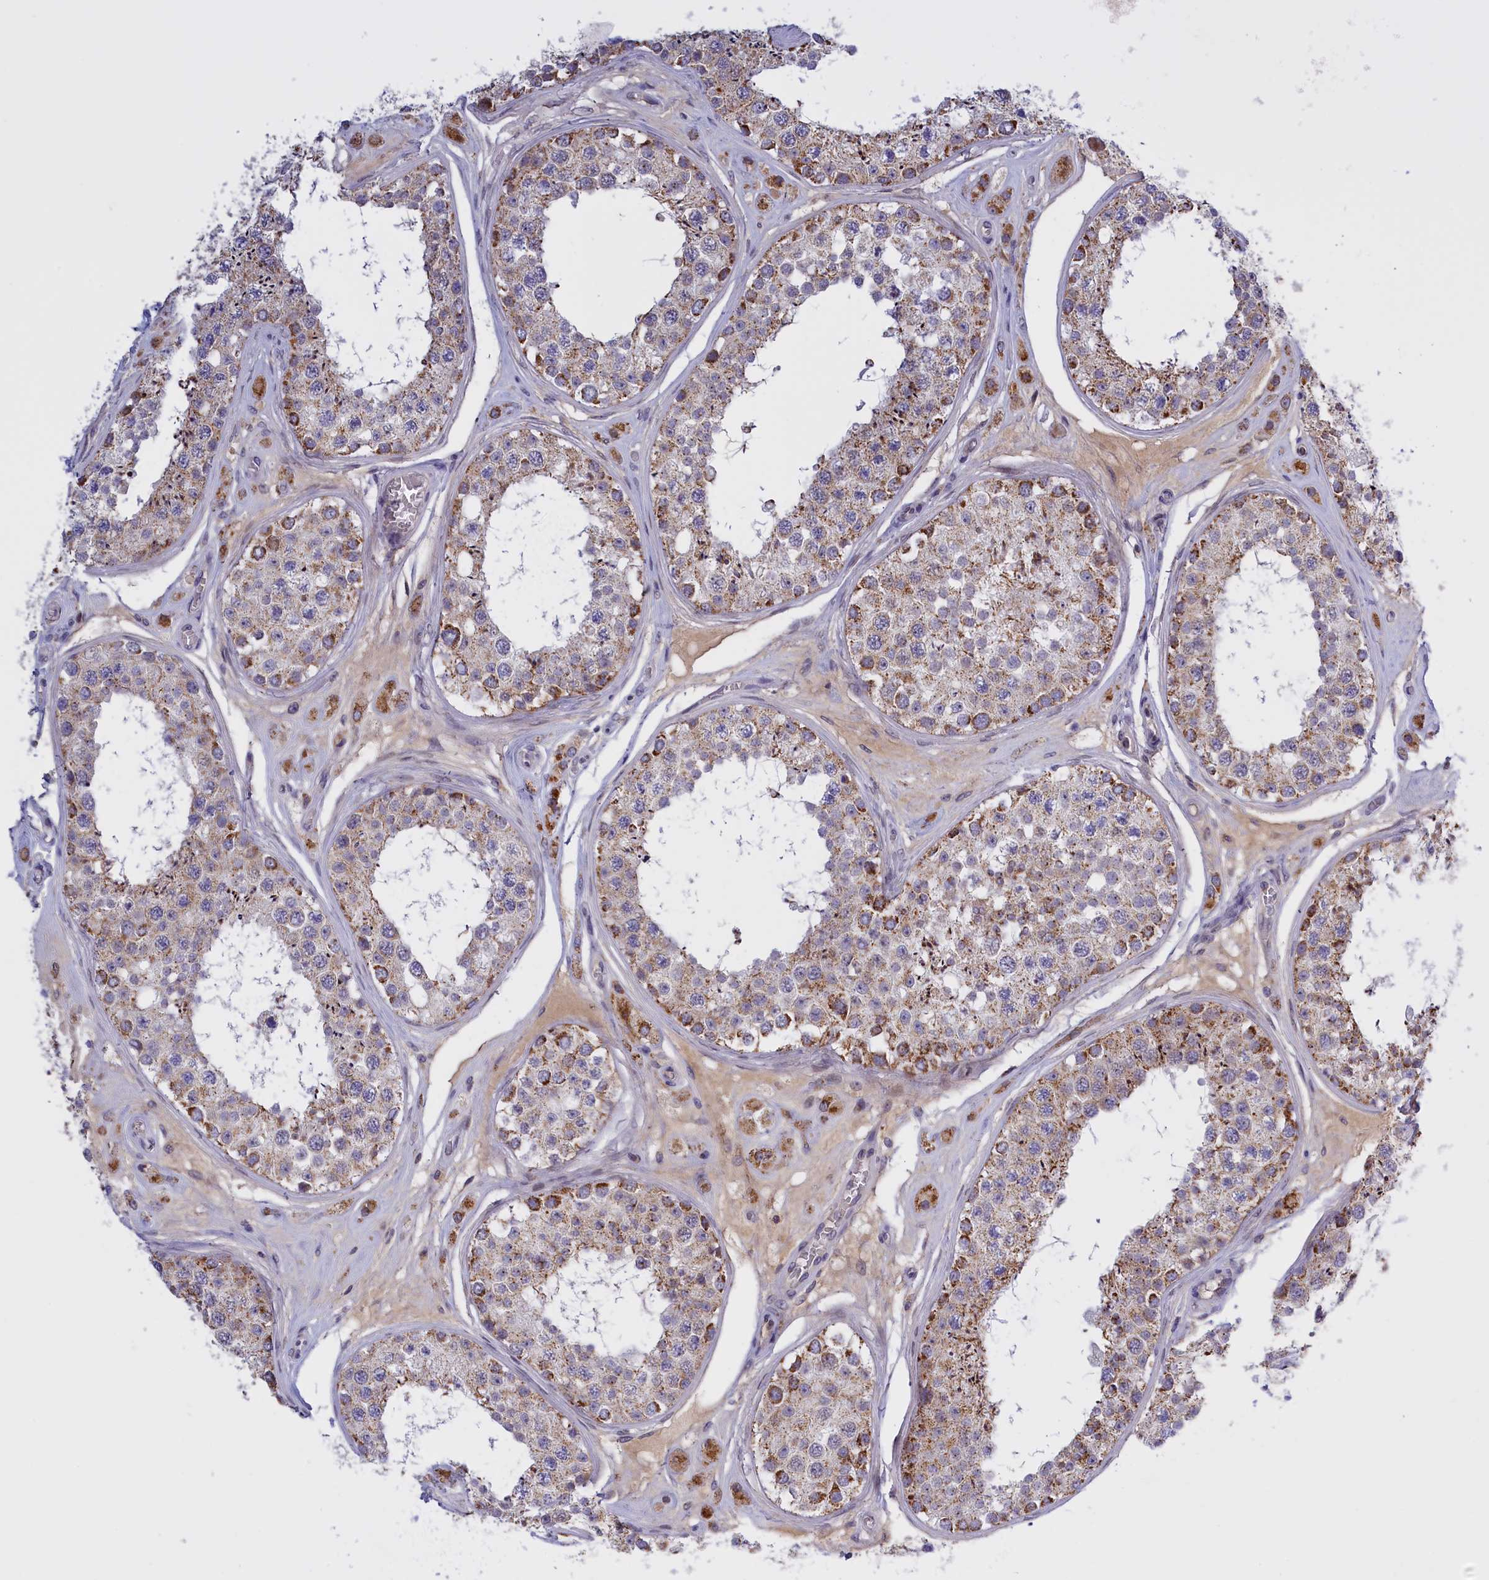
{"staining": {"intensity": "moderate", "quantity": "25%-75%", "location": "cytoplasmic/membranous"}, "tissue": "testis", "cell_type": "Cells in seminiferous ducts", "image_type": "normal", "snomed": [{"axis": "morphology", "description": "Normal tissue, NOS"}, {"axis": "topography", "description": "Testis"}], "caption": "Immunohistochemical staining of benign human testis exhibits medium levels of moderate cytoplasmic/membranous staining in about 25%-75% of cells in seminiferous ducts.", "gene": "FAM149B1", "patient": {"sex": "male", "age": 25}}